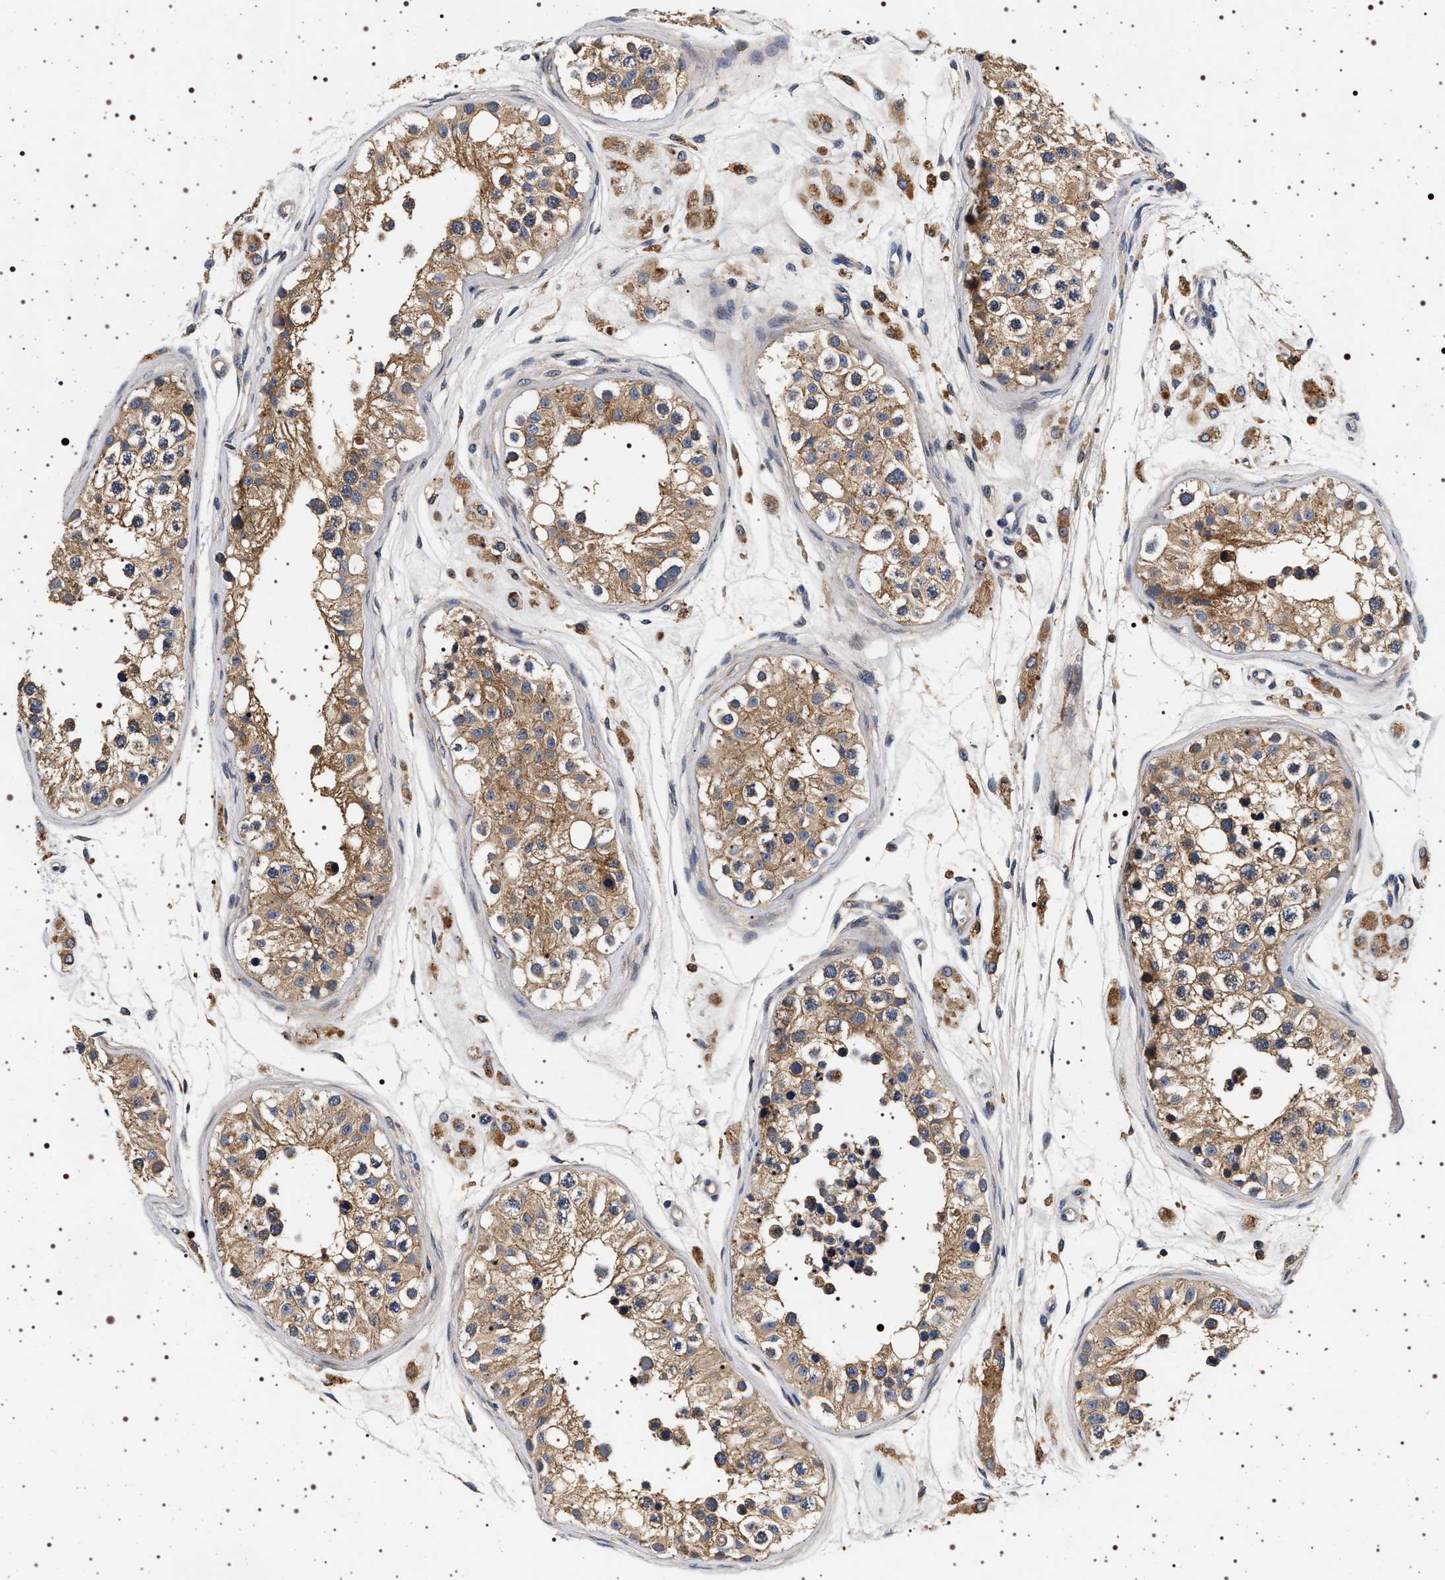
{"staining": {"intensity": "moderate", "quantity": ">75%", "location": "cytoplasmic/membranous"}, "tissue": "testis", "cell_type": "Cells in seminiferous ducts", "image_type": "normal", "snomed": [{"axis": "morphology", "description": "Normal tissue, NOS"}, {"axis": "morphology", "description": "Adenocarcinoma, metastatic, NOS"}, {"axis": "topography", "description": "Testis"}], "caption": "Immunohistochemistry (IHC) staining of unremarkable testis, which demonstrates medium levels of moderate cytoplasmic/membranous expression in about >75% of cells in seminiferous ducts indicating moderate cytoplasmic/membranous protein staining. The staining was performed using DAB (3,3'-diaminobenzidine) (brown) for protein detection and nuclei were counterstained in hematoxylin (blue).", "gene": "DCBLD2", "patient": {"sex": "male", "age": 26}}